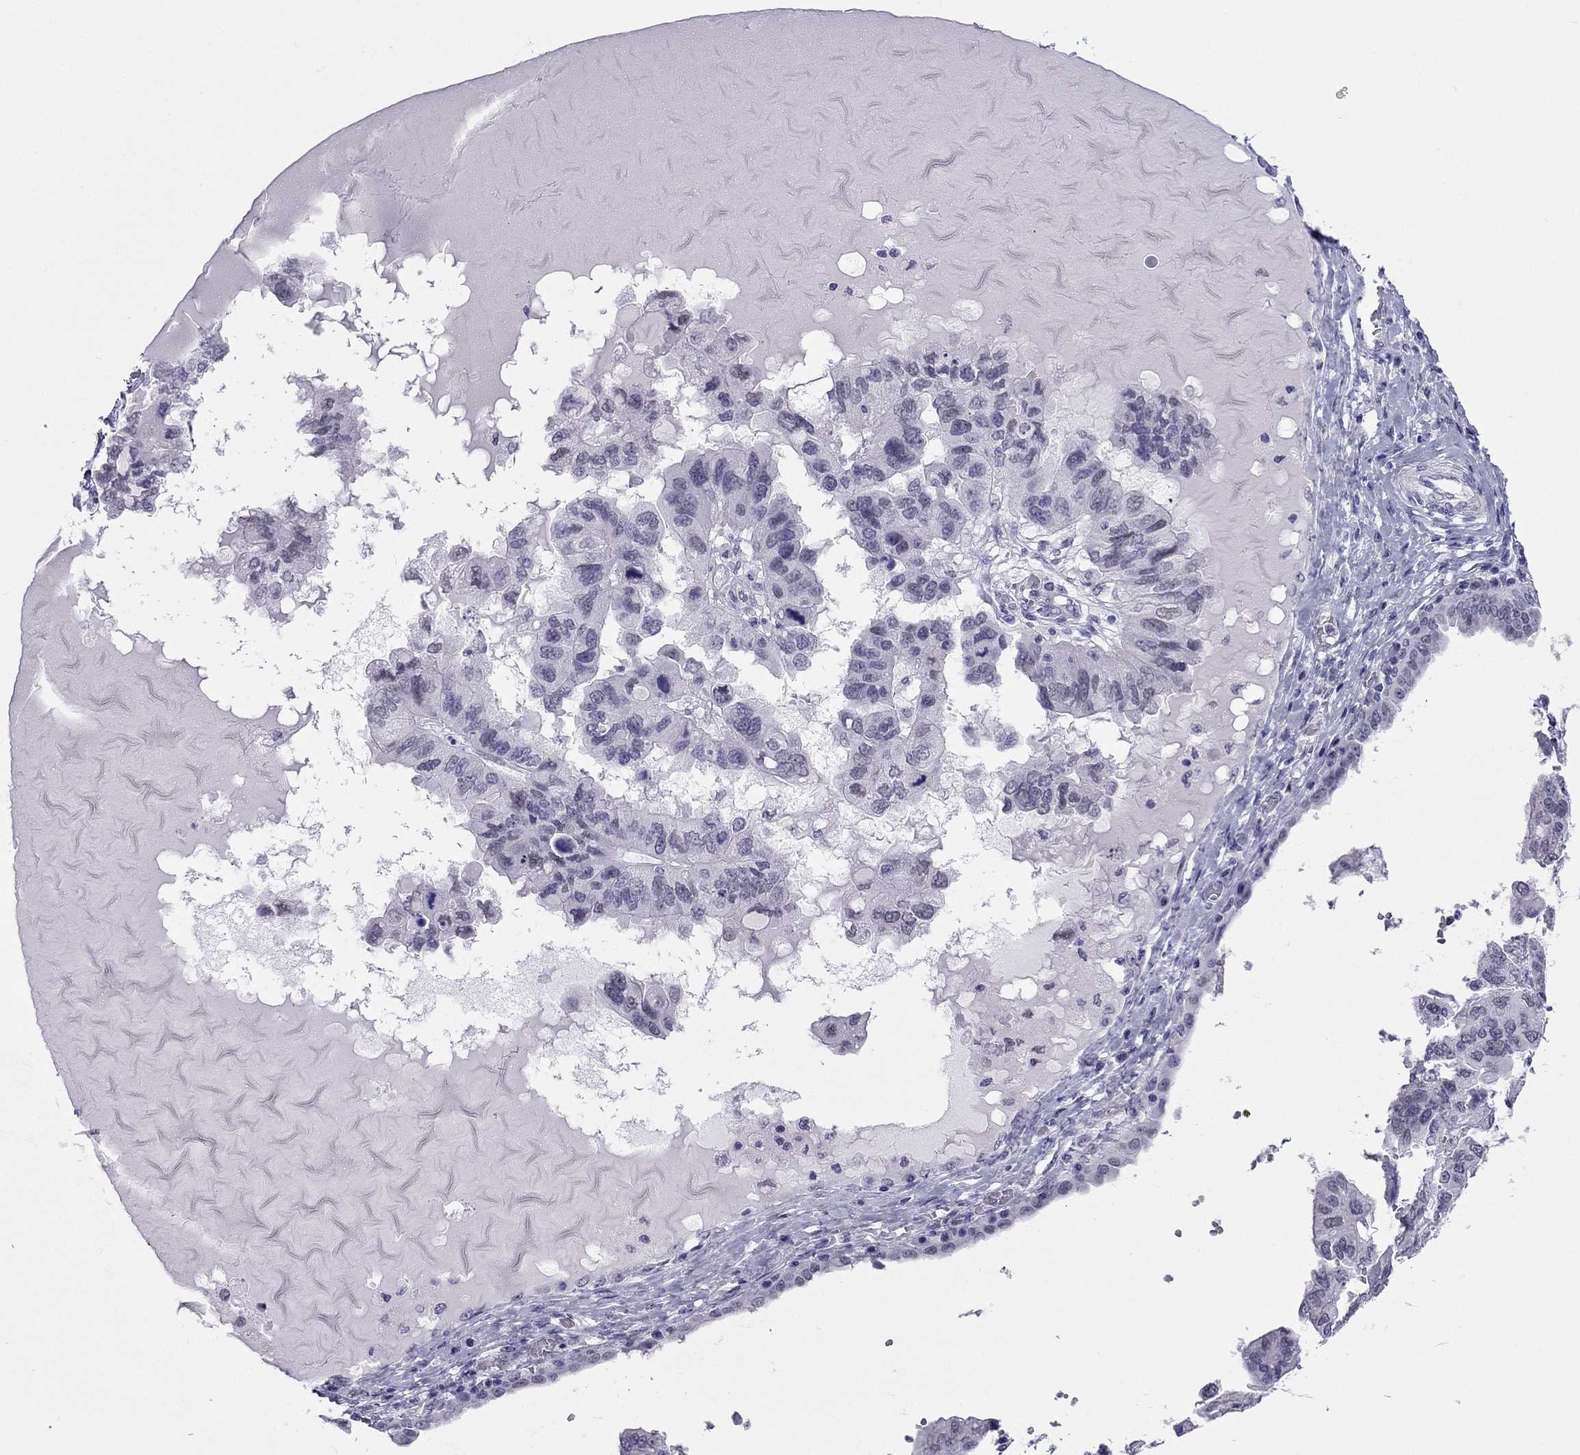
{"staining": {"intensity": "negative", "quantity": "none", "location": "none"}, "tissue": "ovarian cancer", "cell_type": "Tumor cells", "image_type": "cancer", "snomed": [{"axis": "morphology", "description": "Cystadenocarcinoma, serous, NOS"}, {"axis": "topography", "description": "Ovary"}], "caption": "IHC histopathology image of neoplastic tissue: human serous cystadenocarcinoma (ovarian) stained with DAB reveals no significant protein staining in tumor cells. (Brightfield microscopy of DAB immunohistochemistry at high magnification).", "gene": "CROCC2", "patient": {"sex": "female", "age": 79}}